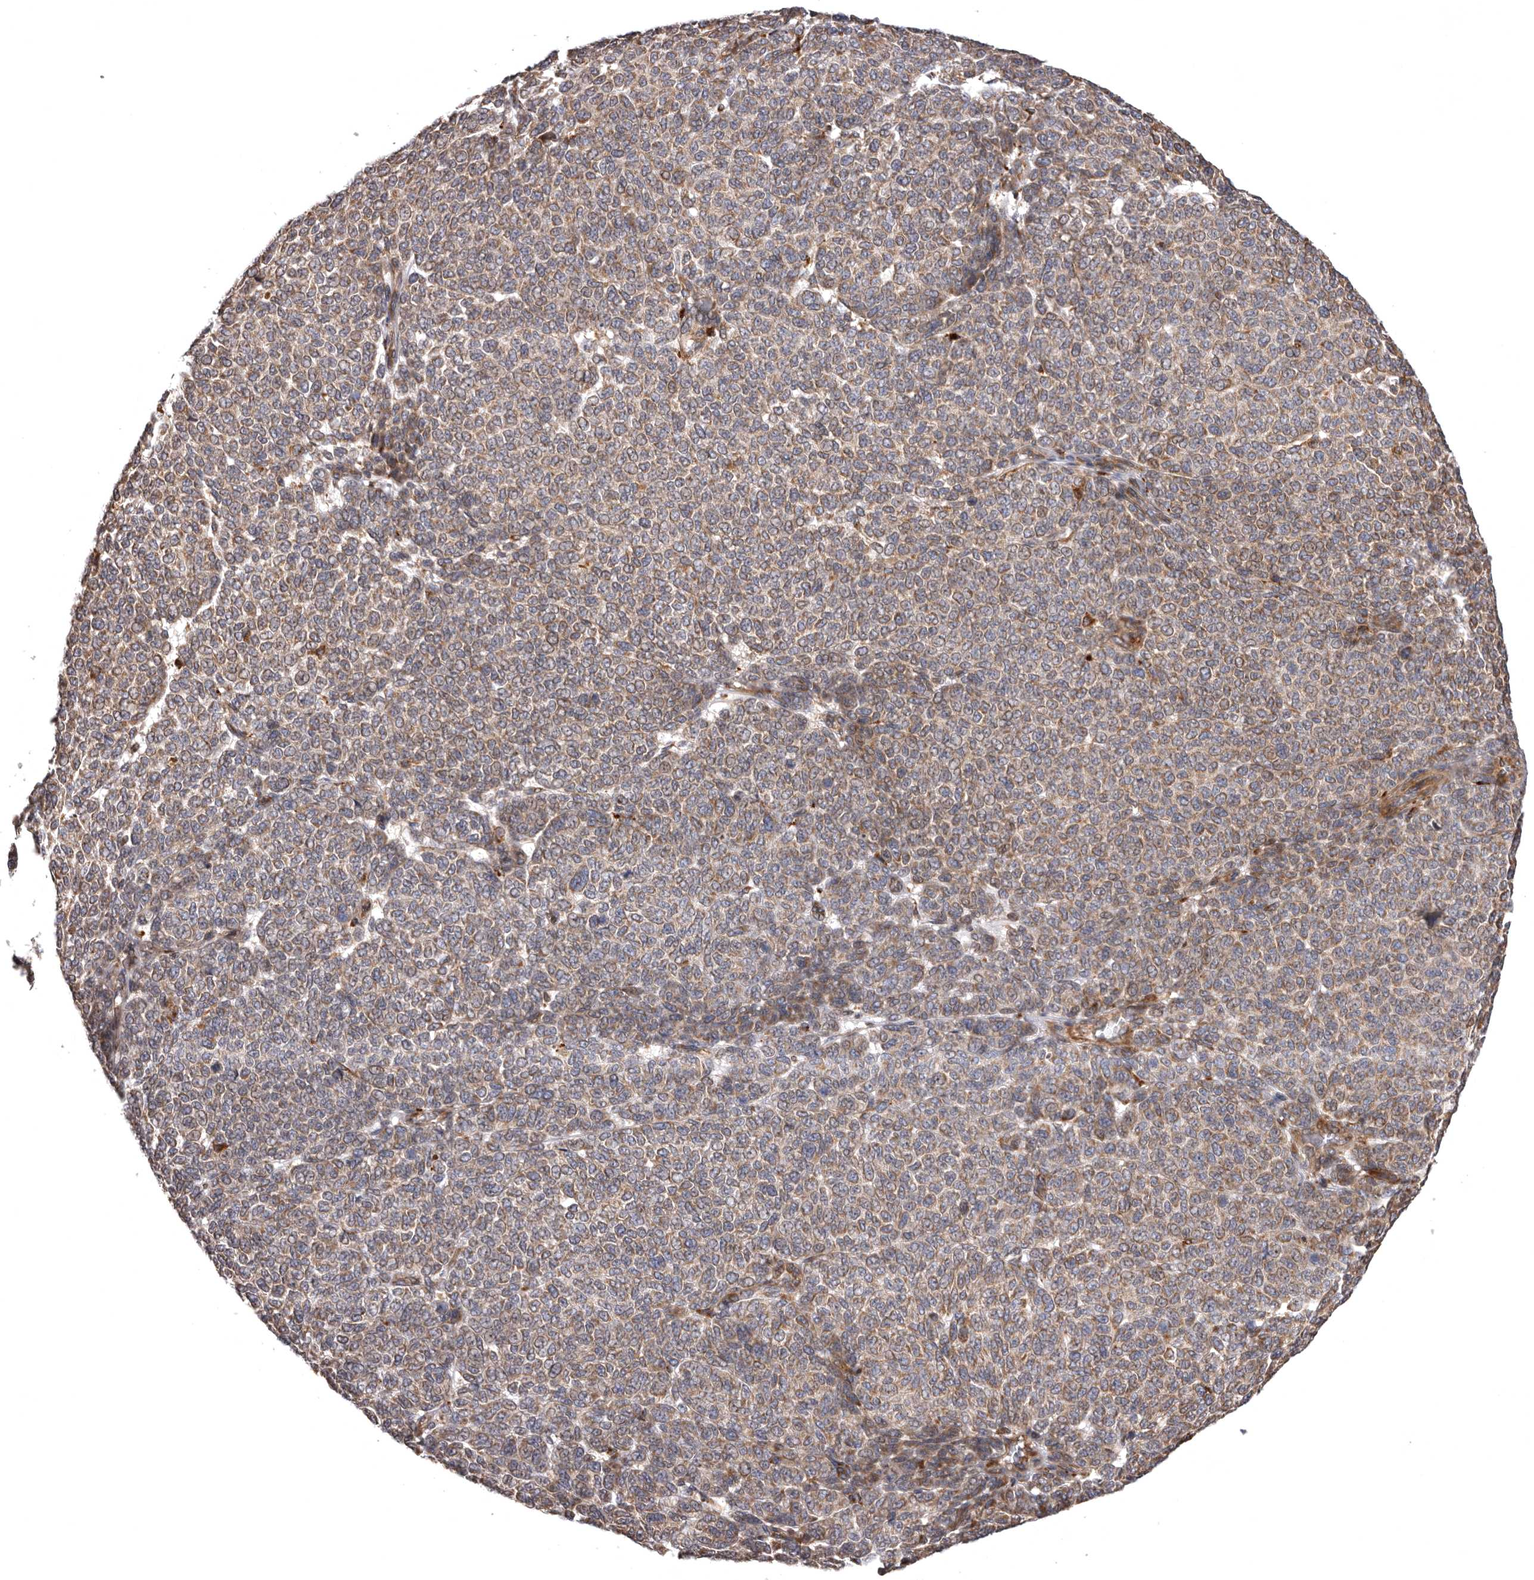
{"staining": {"intensity": "weak", "quantity": ">75%", "location": "cytoplasmic/membranous"}, "tissue": "melanoma", "cell_type": "Tumor cells", "image_type": "cancer", "snomed": [{"axis": "morphology", "description": "Malignant melanoma, NOS"}, {"axis": "topography", "description": "Skin"}], "caption": "Melanoma stained with a protein marker demonstrates weak staining in tumor cells.", "gene": "ADCY2", "patient": {"sex": "male", "age": 59}}